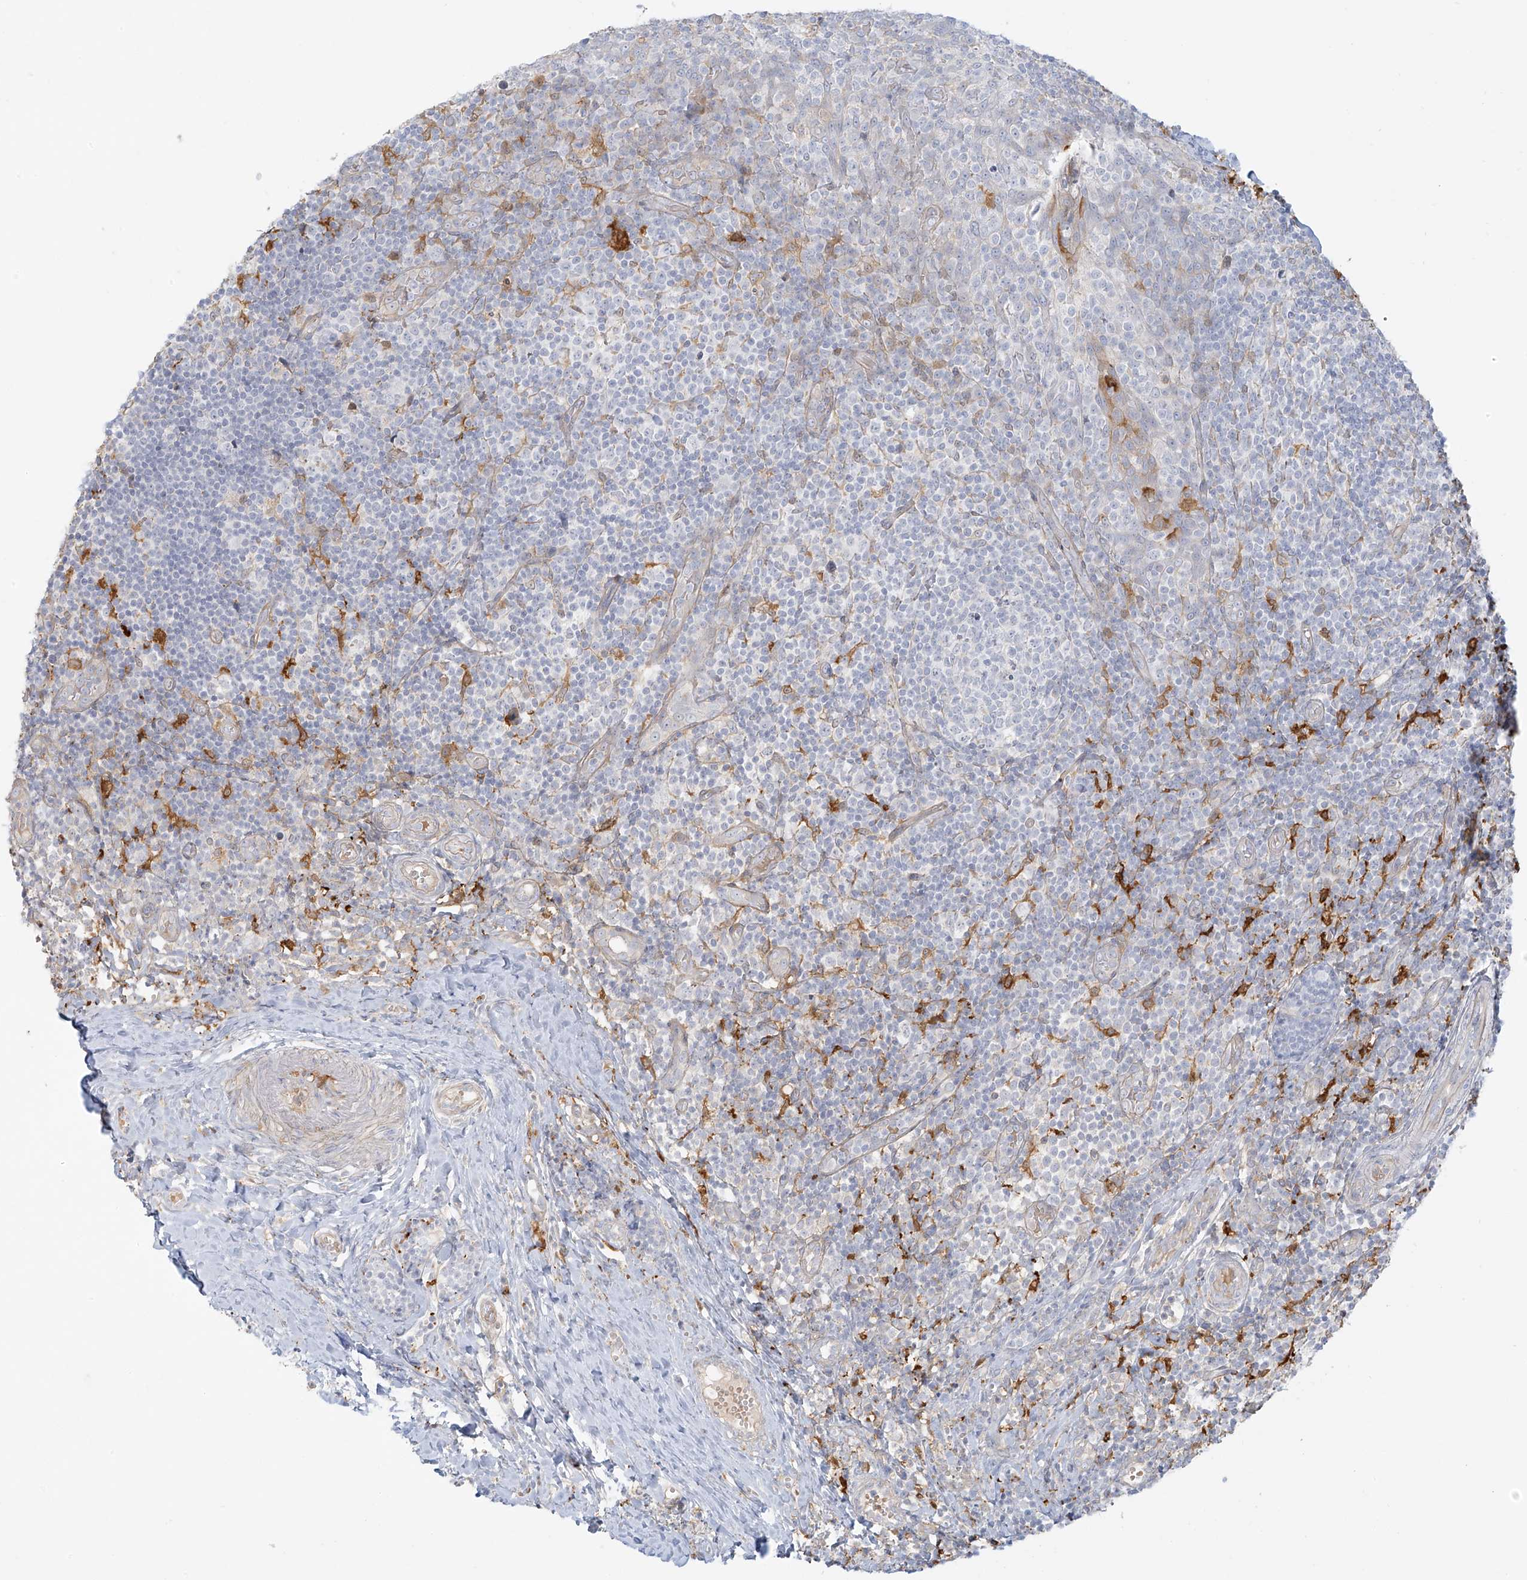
{"staining": {"intensity": "negative", "quantity": "none", "location": "none"}, "tissue": "tonsil", "cell_type": "Germinal center cells", "image_type": "normal", "snomed": [{"axis": "morphology", "description": "Normal tissue, NOS"}, {"axis": "topography", "description": "Tonsil"}], "caption": "This is an immunohistochemistry histopathology image of normal human tonsil. There is no positivity in germinal center cells.", "gene": "UPK1B", "patient": {"sex": "female", "age": 19}}